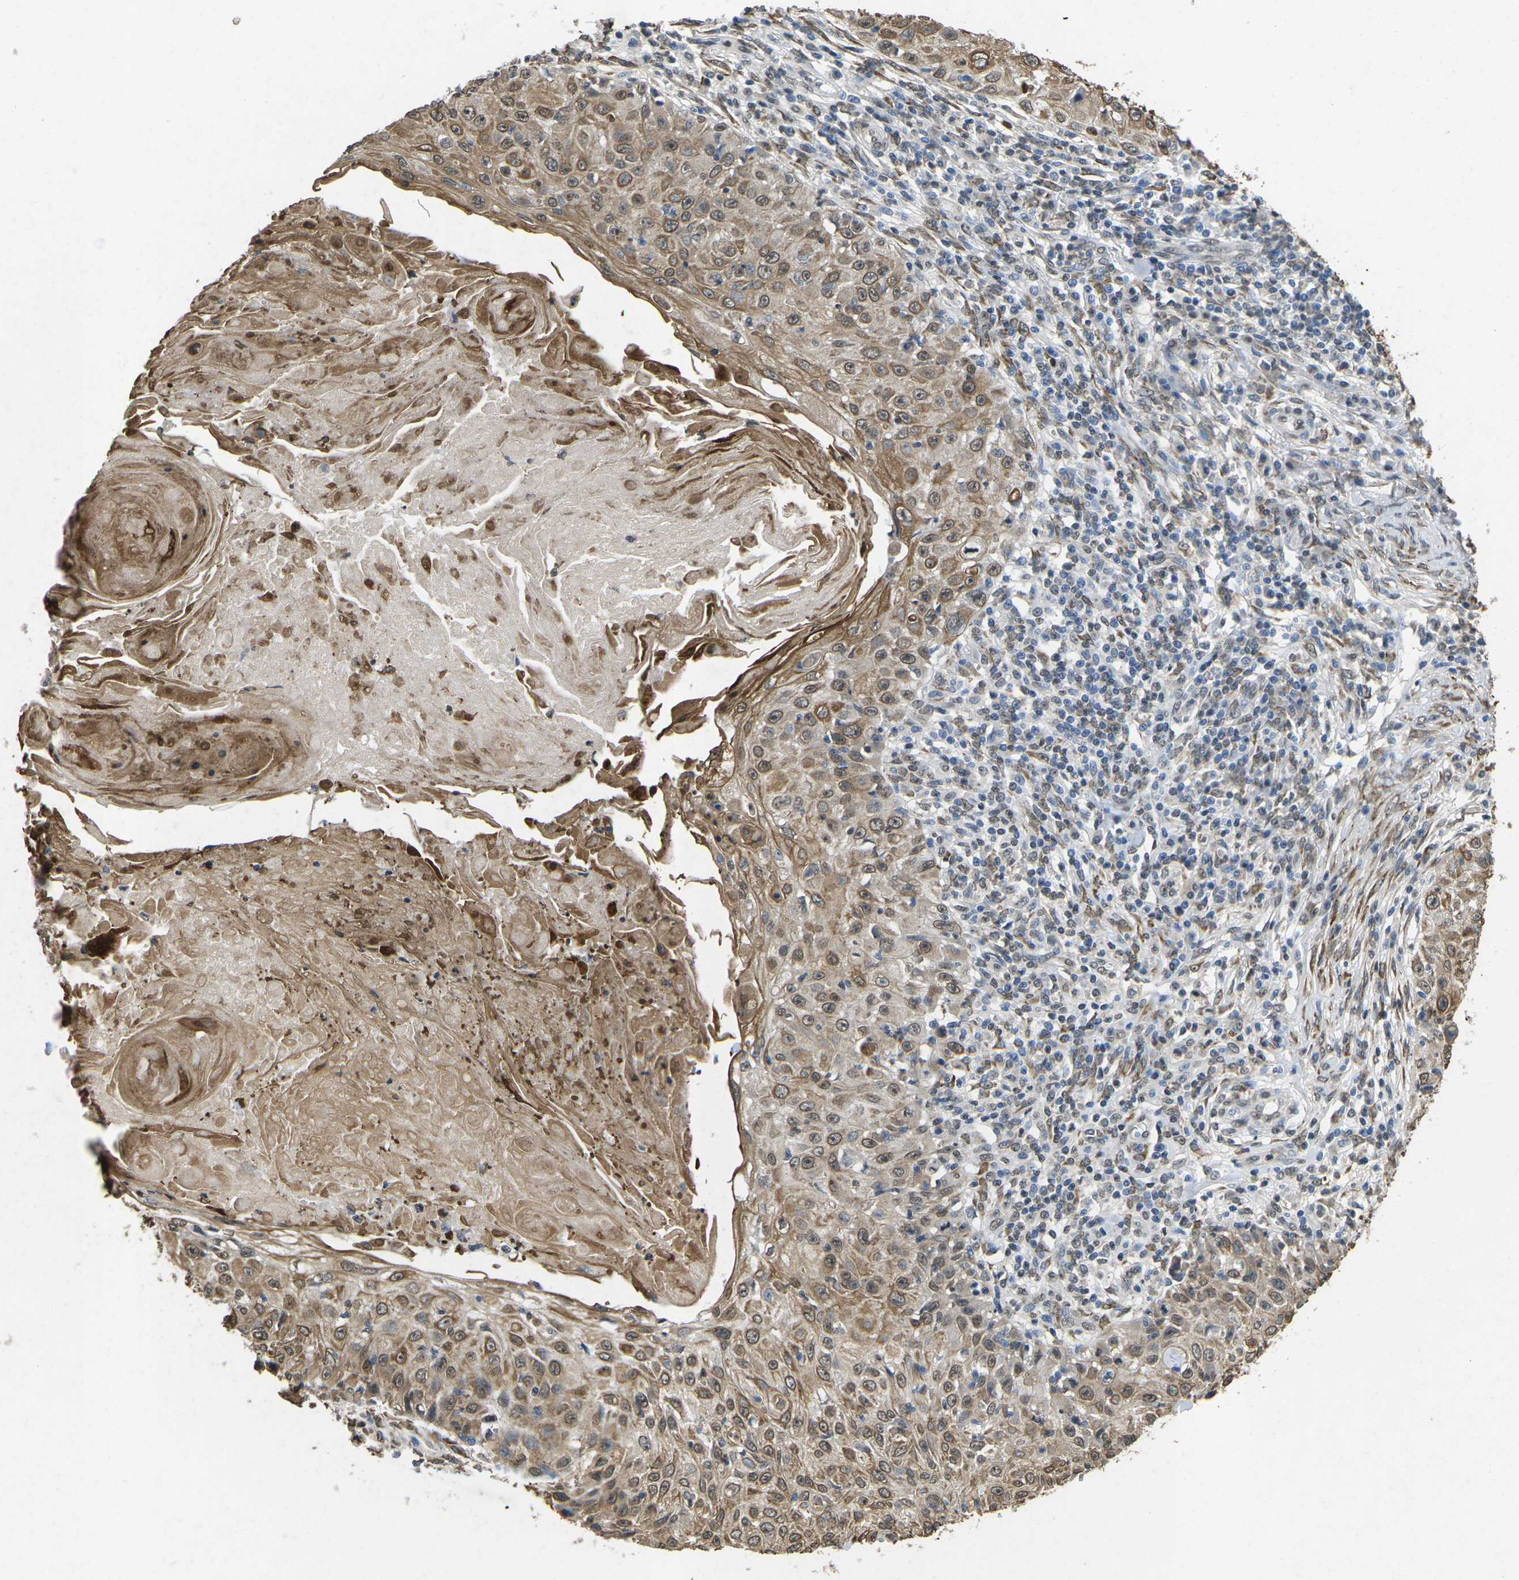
{"staining": {"intensity": "moderate", "quantity": ">75%", "location": "cytoplasmic/membranous,nuclear"}, "tissue": "skin cancer", "cell_type": "Tumor cells", "image_type": "cancer", "snomed": [{"axis": "morphology", "description": "Squamous cell carcinoma, NOS"}, {"axis": "topography", "description": "Skin"}], "caption": "Squamous cell carcinoma (skin) stained with a brown dye displays moderate cytoplasmic/membranous and nuclear positive positivity in about >75% of tumor cells.", "gene": "SCNN1B", "patient": {"sex": "male", "age": 86}}